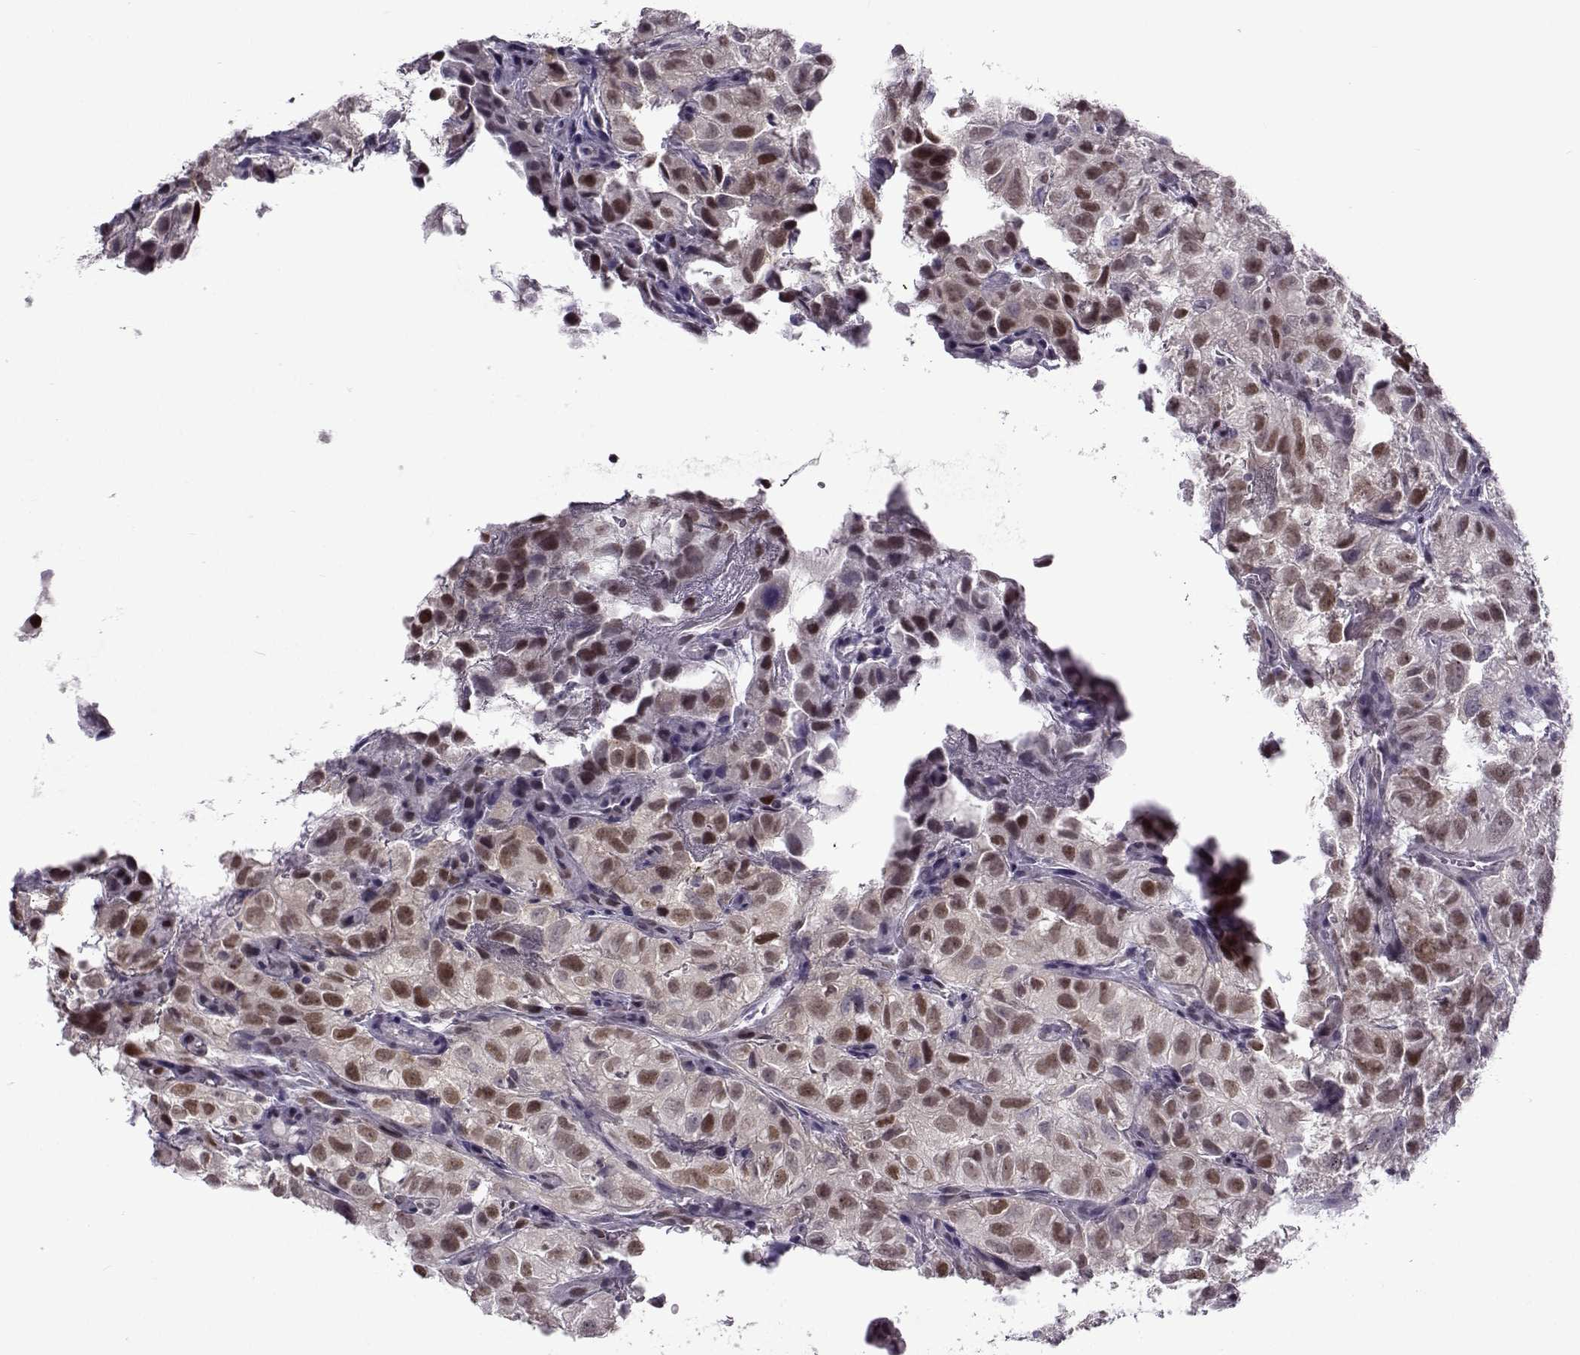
{"staining": {"intensity": "weak", "quantity": "<25%", "location": "nuclear"}, "tissue": "renal cancer", "cell_type": "Tumor cells", "image_type": "cancer", "snomed": [{"axis": "morphology", "description": "Adenocarcinoma, NOS"}, {"axis": "topography", "description": "Kidney"}], "caption": "The image displays no staining of tumor cells in adenocarcinoma (renal).", "gene": "BACH1", "patient": {"sex": "male", "age": 64}}